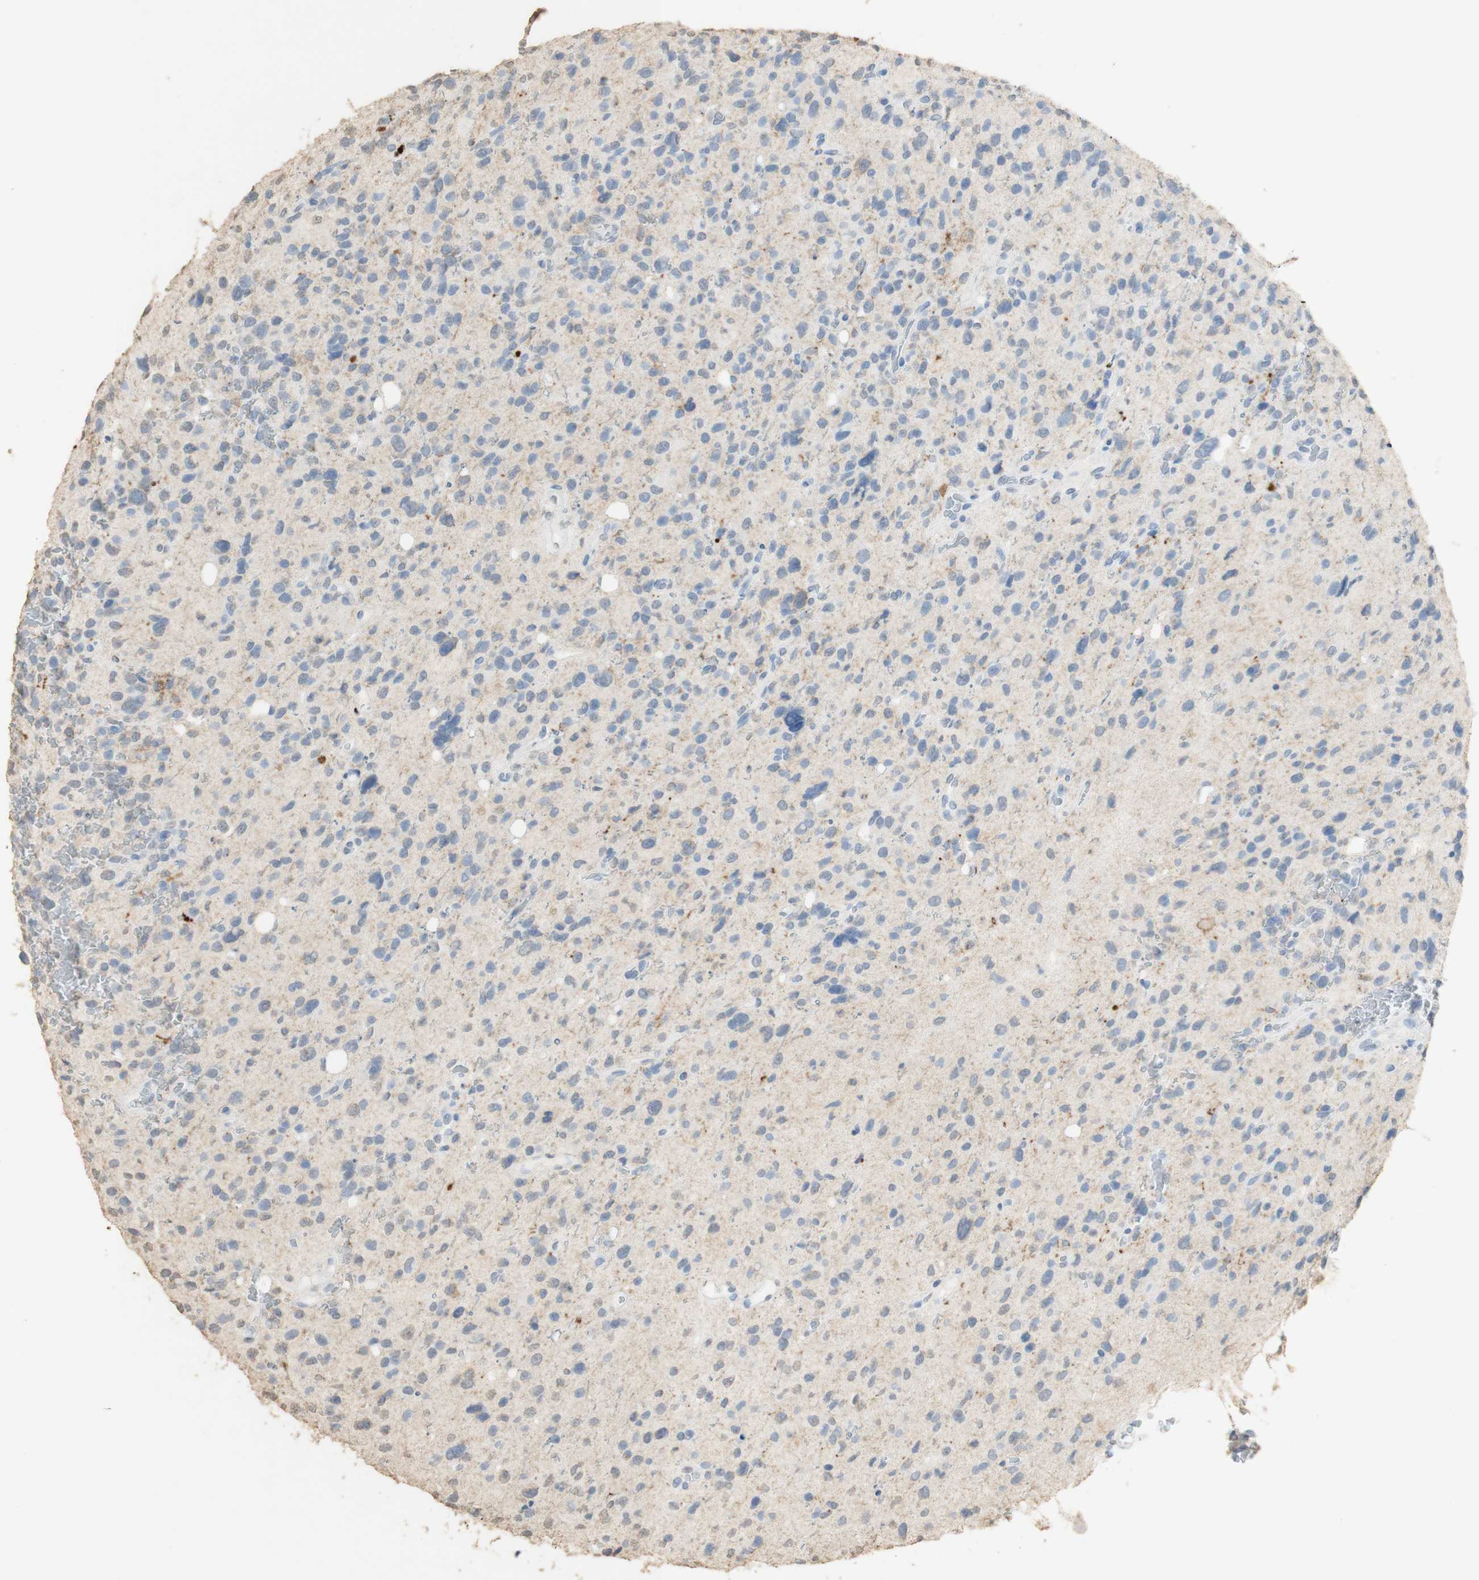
{"staining": {"intensity": "weak", "quantity": "<25%", "location": "cytoplasmic/membranous"}, "tissue": "glioma", "cell_type": "Tumor cells", "image_type": "cancer", "snomed": [{"axis": "morphology", "description": "Glioma, malignant, High grade"}, {"axis": "topography", "description": "Brain"}], "caption": "An image of malignant glioma (high-grade) stained for a protein shows no brown staining in tumor cells.", "gene": "L1CAM", "patient": {"sex": "male", "age": 48}}